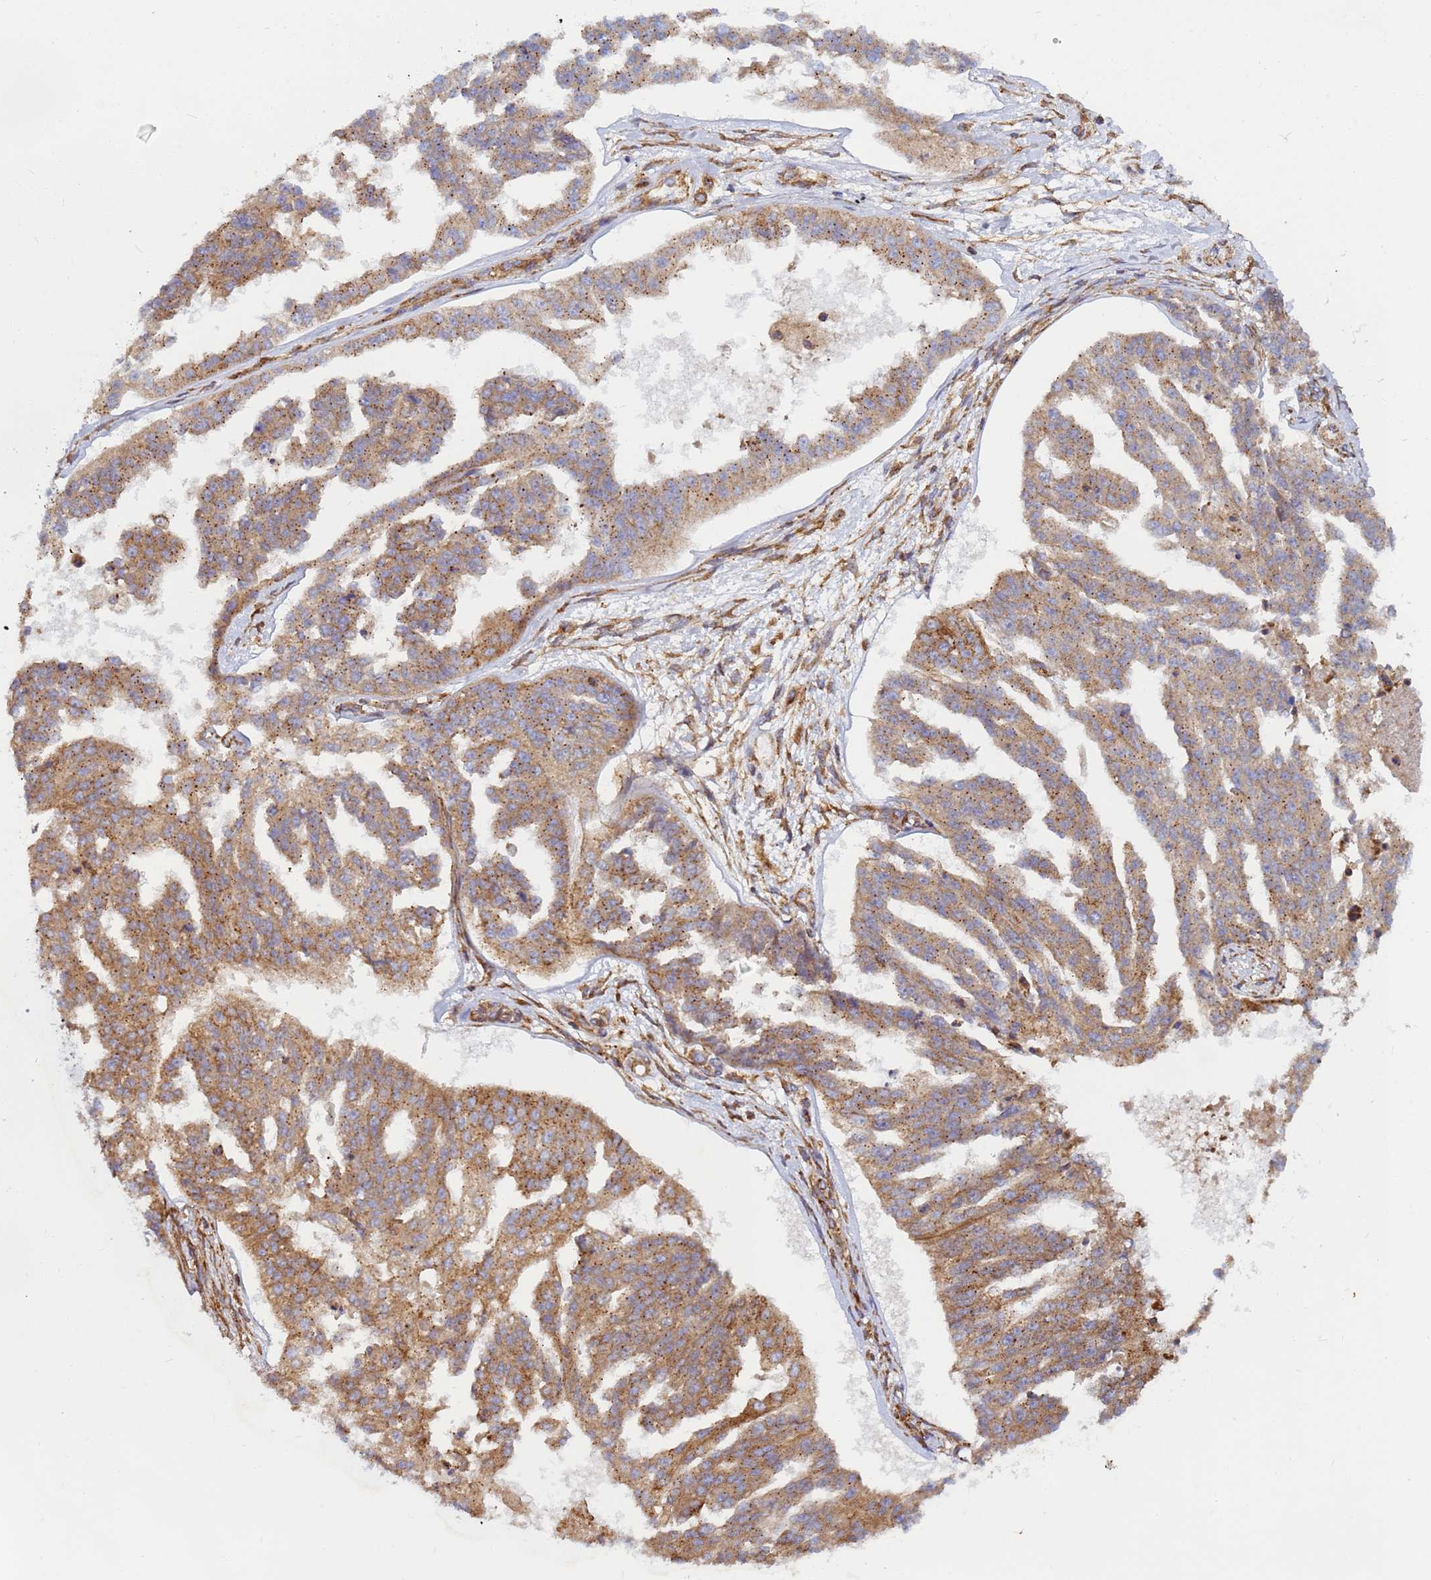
{"staining": {"intensity": "moderate", "quantity": ">75%", "location": "cytoplasmic/membranous"}, "tissue": "ovarian cancer", "cell_type": "Tumor cells", "image_type": "cancer", "snomed": [{"axis": "morphology", "description": "Cystadenocarcinoma, serous, NOS"}, {"axis": "topography", "description": "Ovary"}], "caption": "Ovarian cancer stained with a protein marker displays moderate staining in tumor cells.", "gene": "C2CD5", "patient": {"sex": "female", "age": 58}}